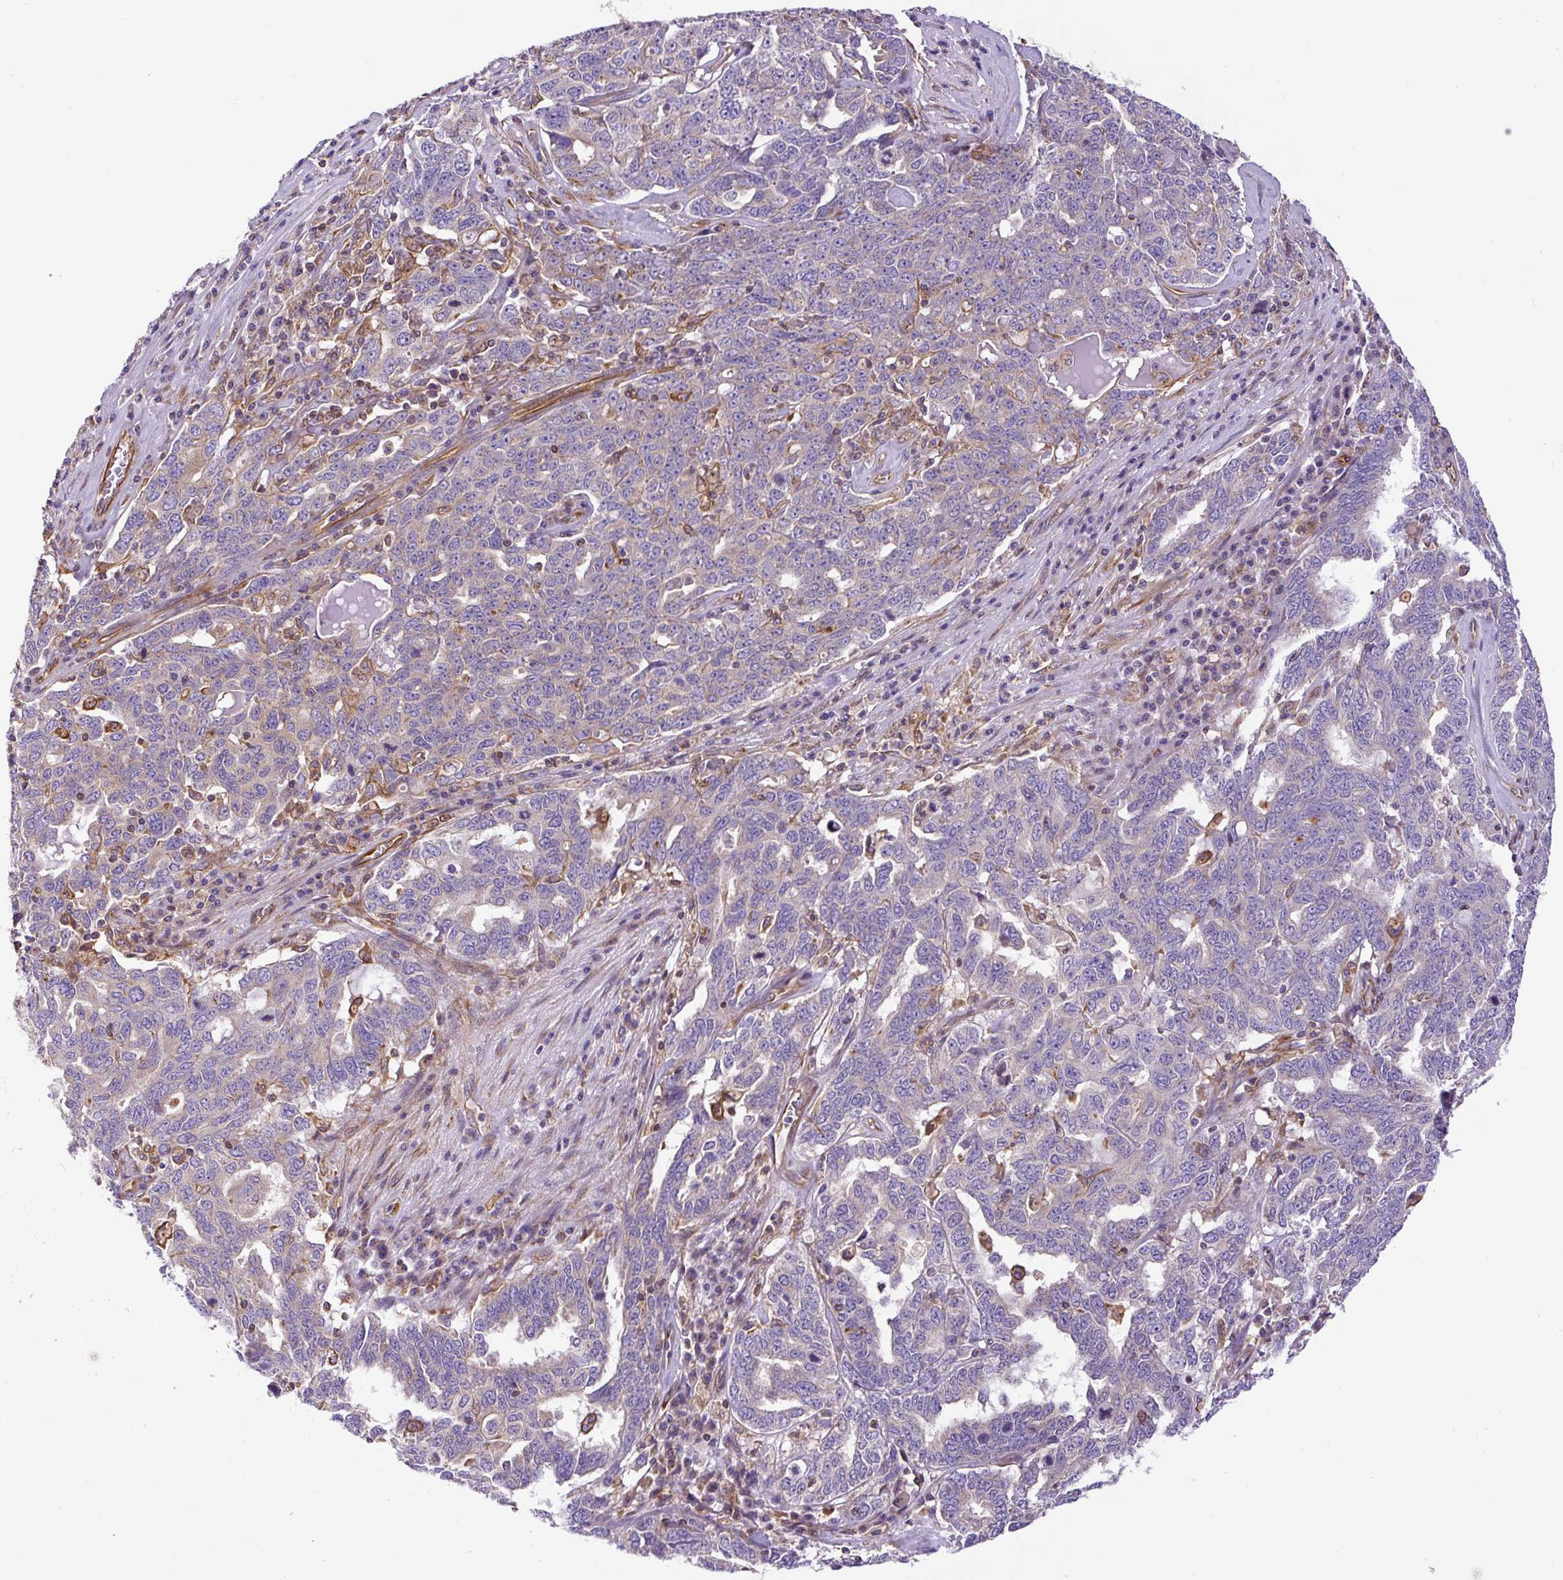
{"staining": {"intensity": "negative", "quantity": "none", "location": "none"}, "tissue": "ovarian cancer", "cell_type": "Tumor cells", "image_type": "cancer", "snomed": [{"axis": "morphology", "description": "Carcinoma, endometroid"}, {"axis": "topography", "description": "Ovary"}], "caption": "An IHC image of ovarian cancer is shown. There is no staining in tumor cells of ovarian cancer.", "gene": "DCTN1", "patient": {"sex": "female", "age": 62}}